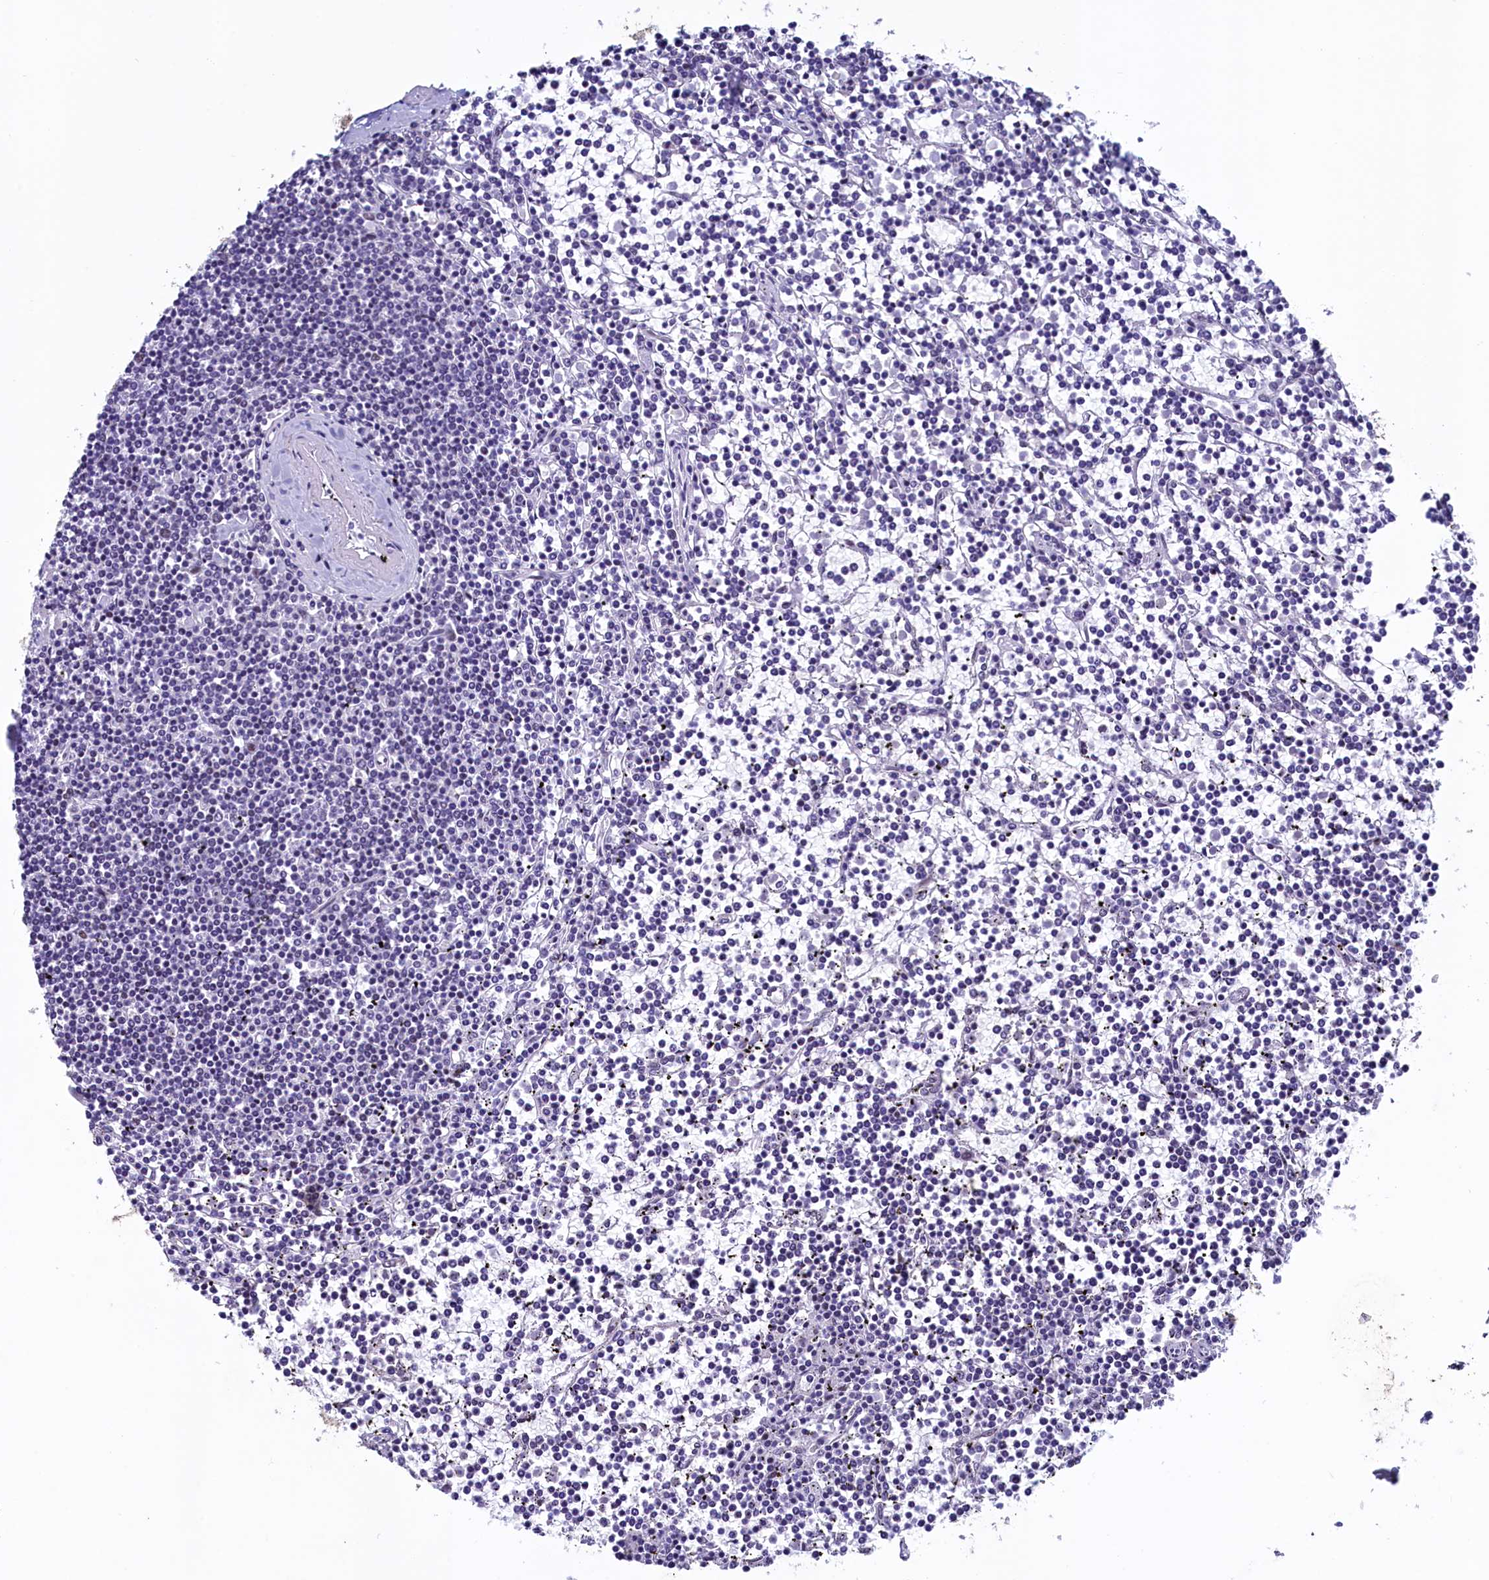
{"staining": {"intensity": "negative", "quantity": "none", "location": "none"}, "tissue": "lymphoma", "cell_type": "Tumor cells", "image_type": "cancer", "snomed": [{"axis": "morphology", "description": "Malignant lymphoma, non-Hodgkin's type, Low grade"}, {"axis": "topography", "description": "Spleen"}], "caption": "DAB immunohistochemical staining of malignant lymphoma, non-Hodgkin's type (low-grade) reveals no significant positivity in tumor cells. (Stains: DAB (3,3'-diaminobenzidine) immunohistochemistry (IHC) with hematoxylin counter stain, Microscopy: brightfield microscopy at high magnification).", "gene": "SUGP2", "patient": {"sex": "female", "age": 19}}